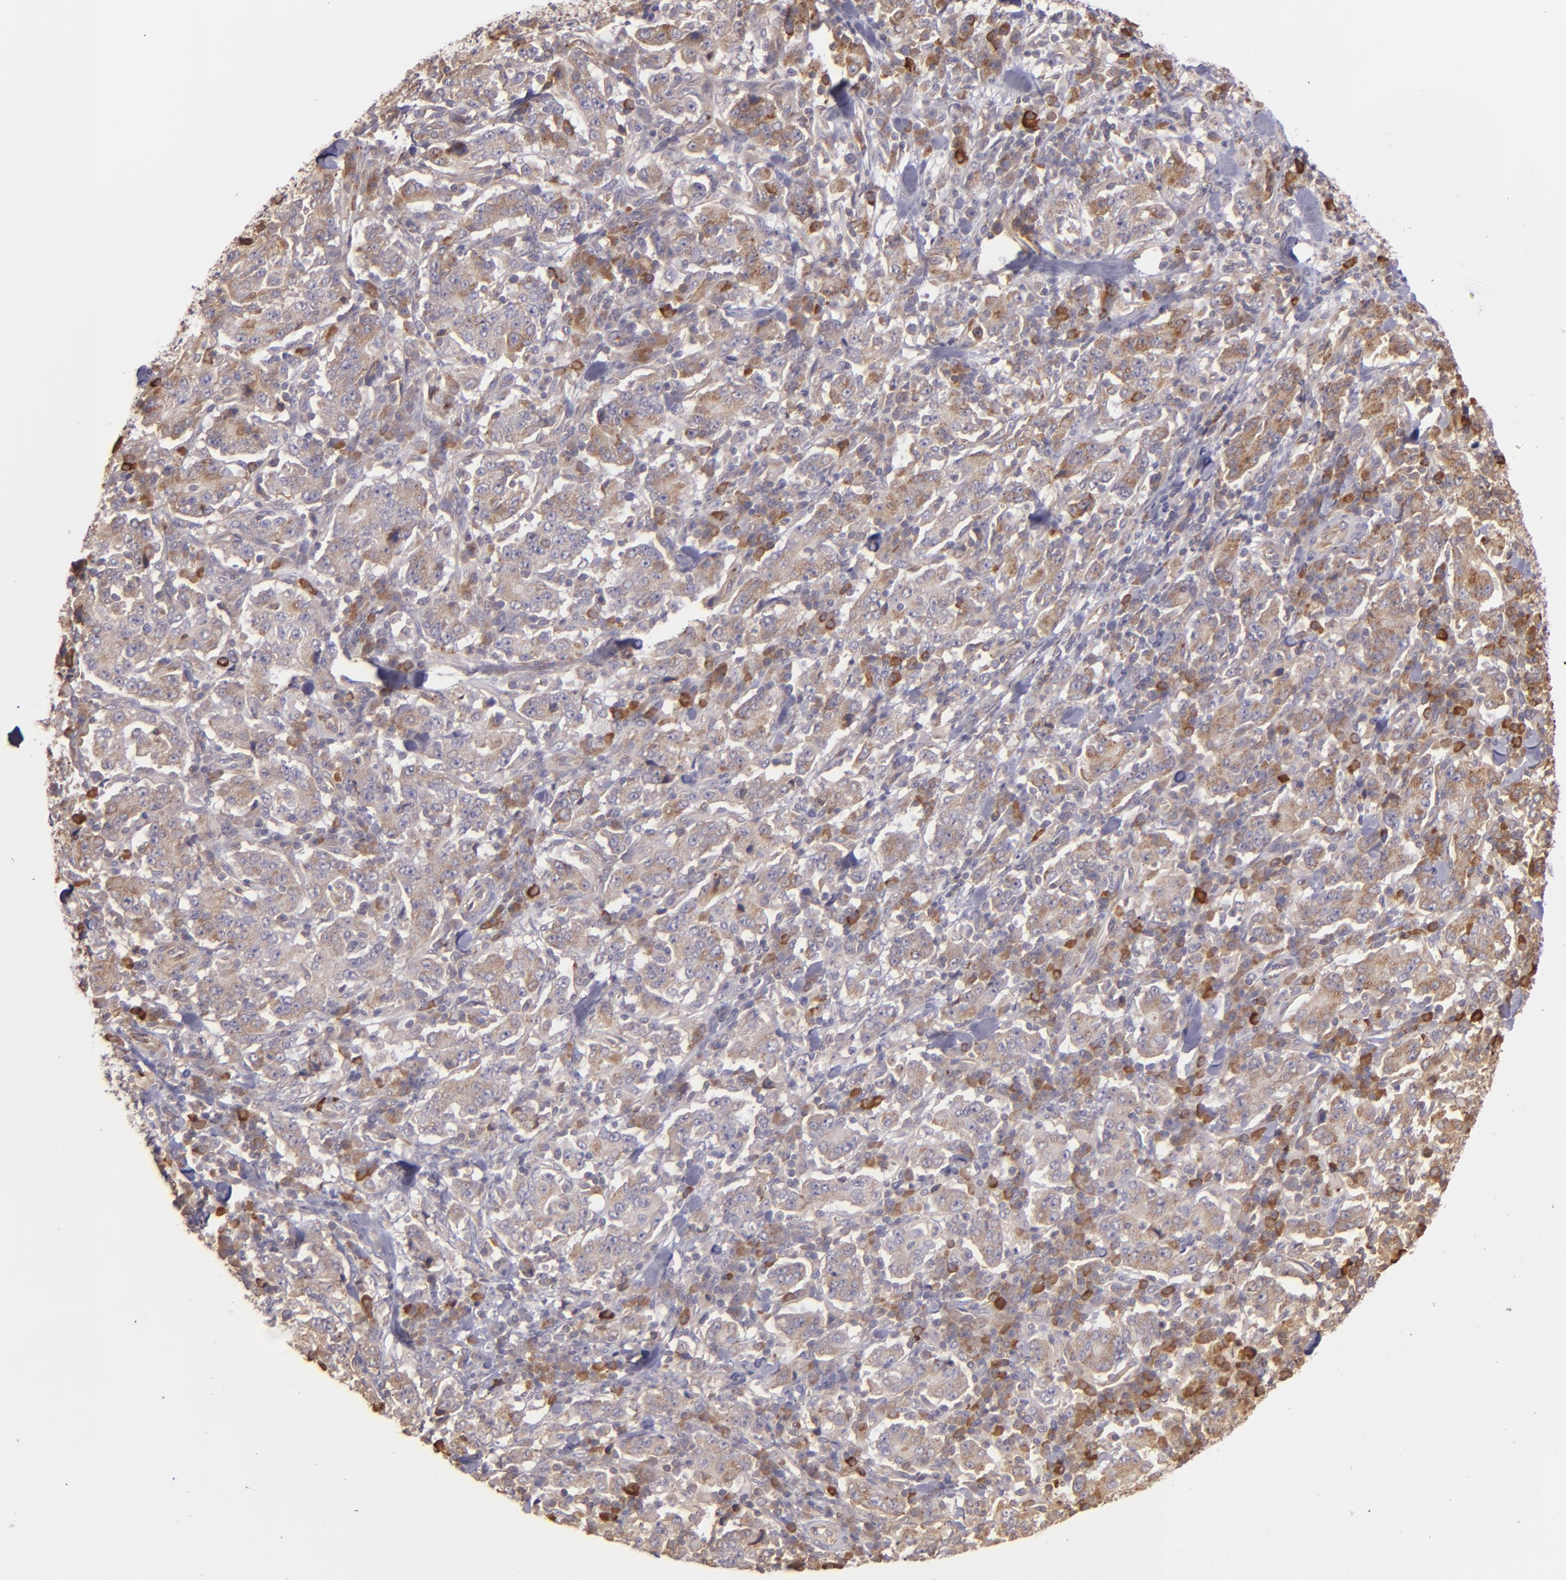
{"staining": {"intensity": "moderate", "quantity": ">75%", "location": "cytoplasmic/membranous"}, "tissue": "stomach cancer", "cell_type": "Tumor cells", "image_type": "cancer", "snomed": [{"axis": "morphology", "description": "Normal tissue, NOS"}, {"axis": "morphology", "description": "Adenocarcinoma, NOS"}, {"axis": "topography", "description": "Stomach, upper"}, {"axis": "topography", "description": "Stomach"}], "caption": "IHC staining of stomach adenocarcinoma, which shows medium levels of moderate cytoplasmic/membranous positivity in approximately >75% of tumor cells indicating moderate cytoplasmic/membranous protein positivity. The staining was performed using DAB (brown) for protein detection and nuclei were counterstained in hematoxylin (blue).", "gene": "ECE1", "patient": {"sex": "male", "age": 59}}